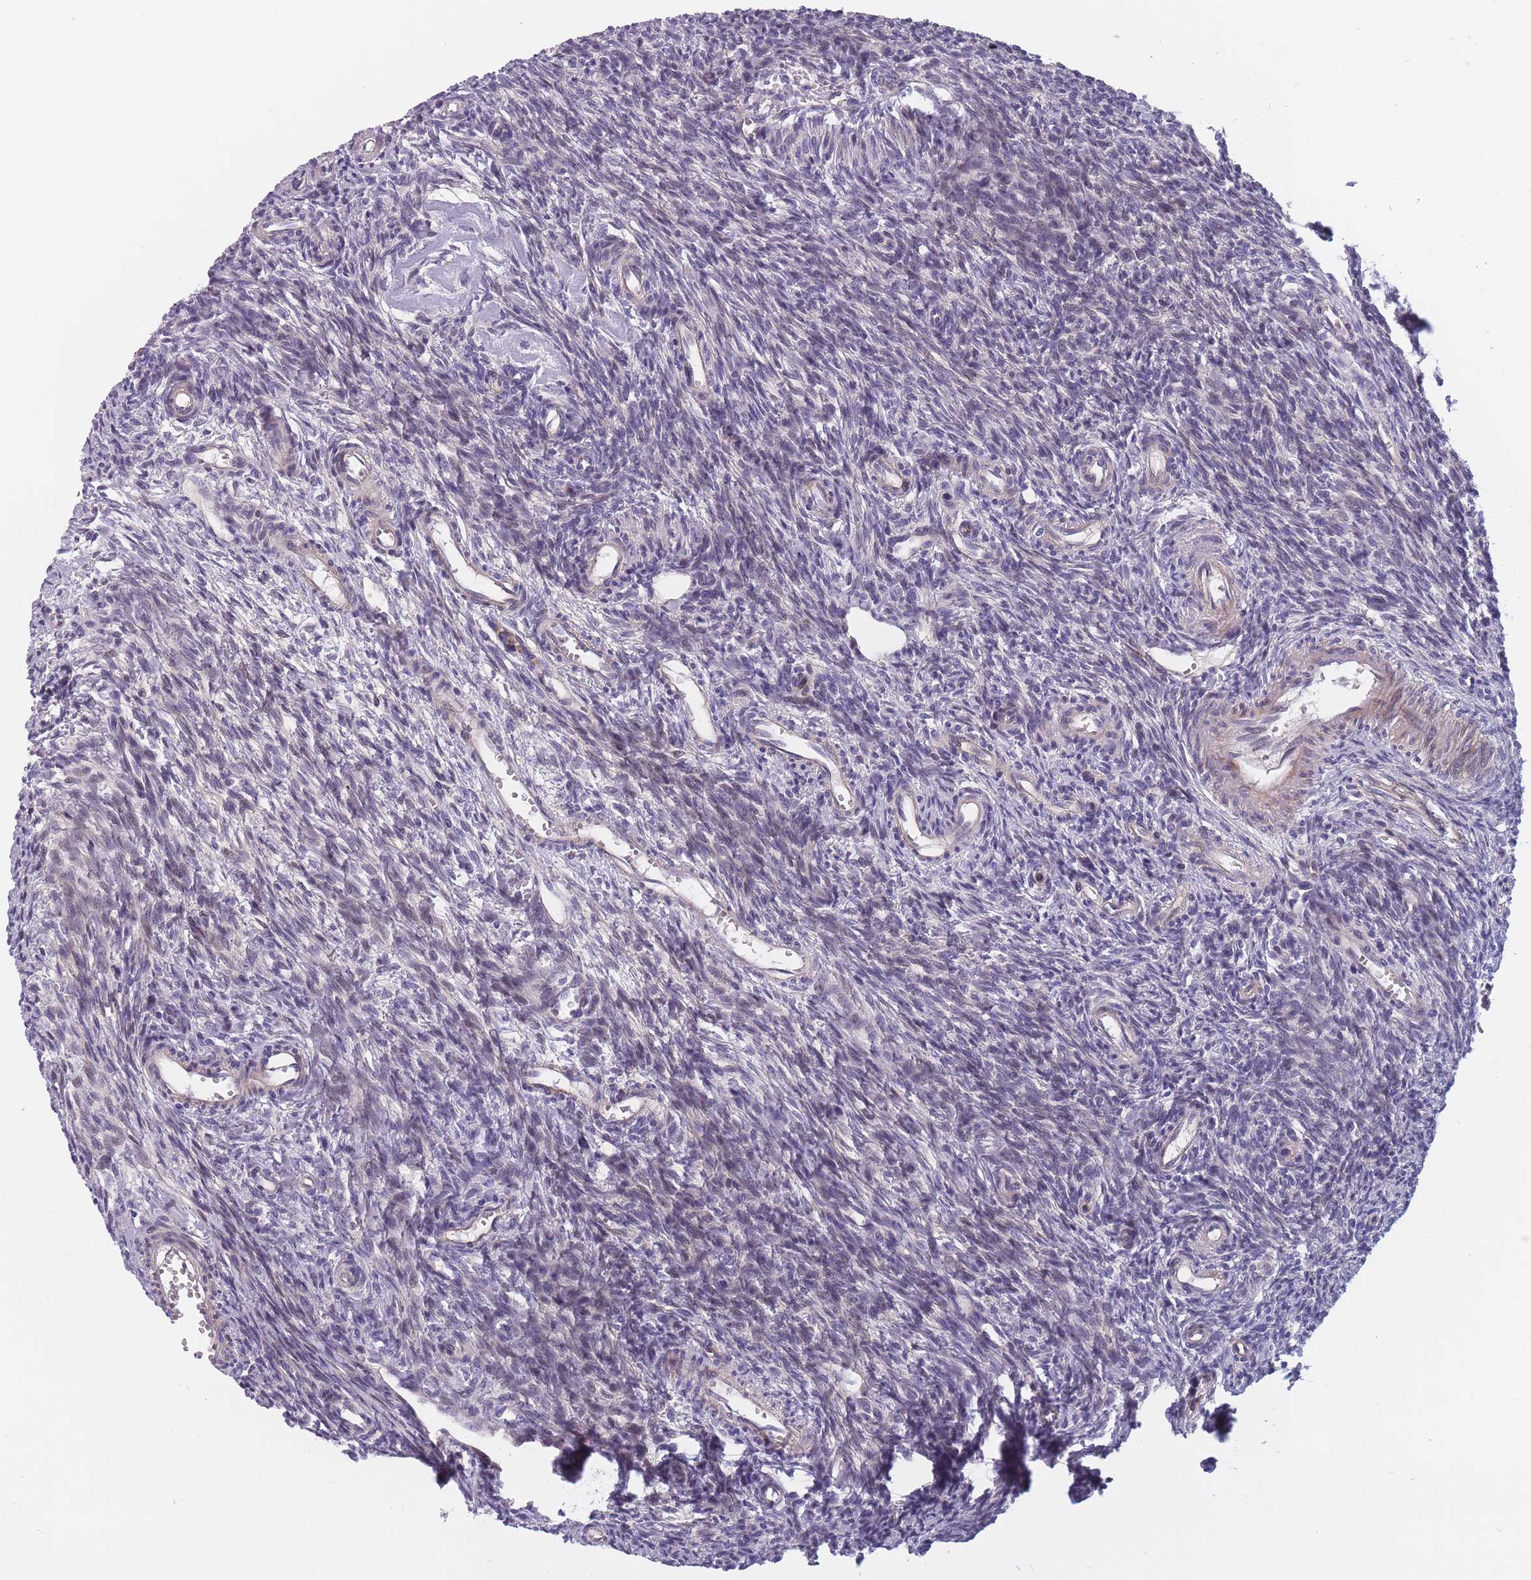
{"staining": {"intensity": "negative", "quantity": "none", "location": "none"}, "tissue": "ovary", "cell_type": "Ovarian stroma cells", "image_type": "normal", "snomed": [{"axis": "morphology", "description": "Normal tissue, NOS"}, {"axis": "topography", "description": "Ovary"}], "caption": "This is an IHC photomicrograph of normal ovary. There is no staining in ovarian stroma cells.", "gene": "FAM83F", "patient": {"sex": "female", "age": 39}}